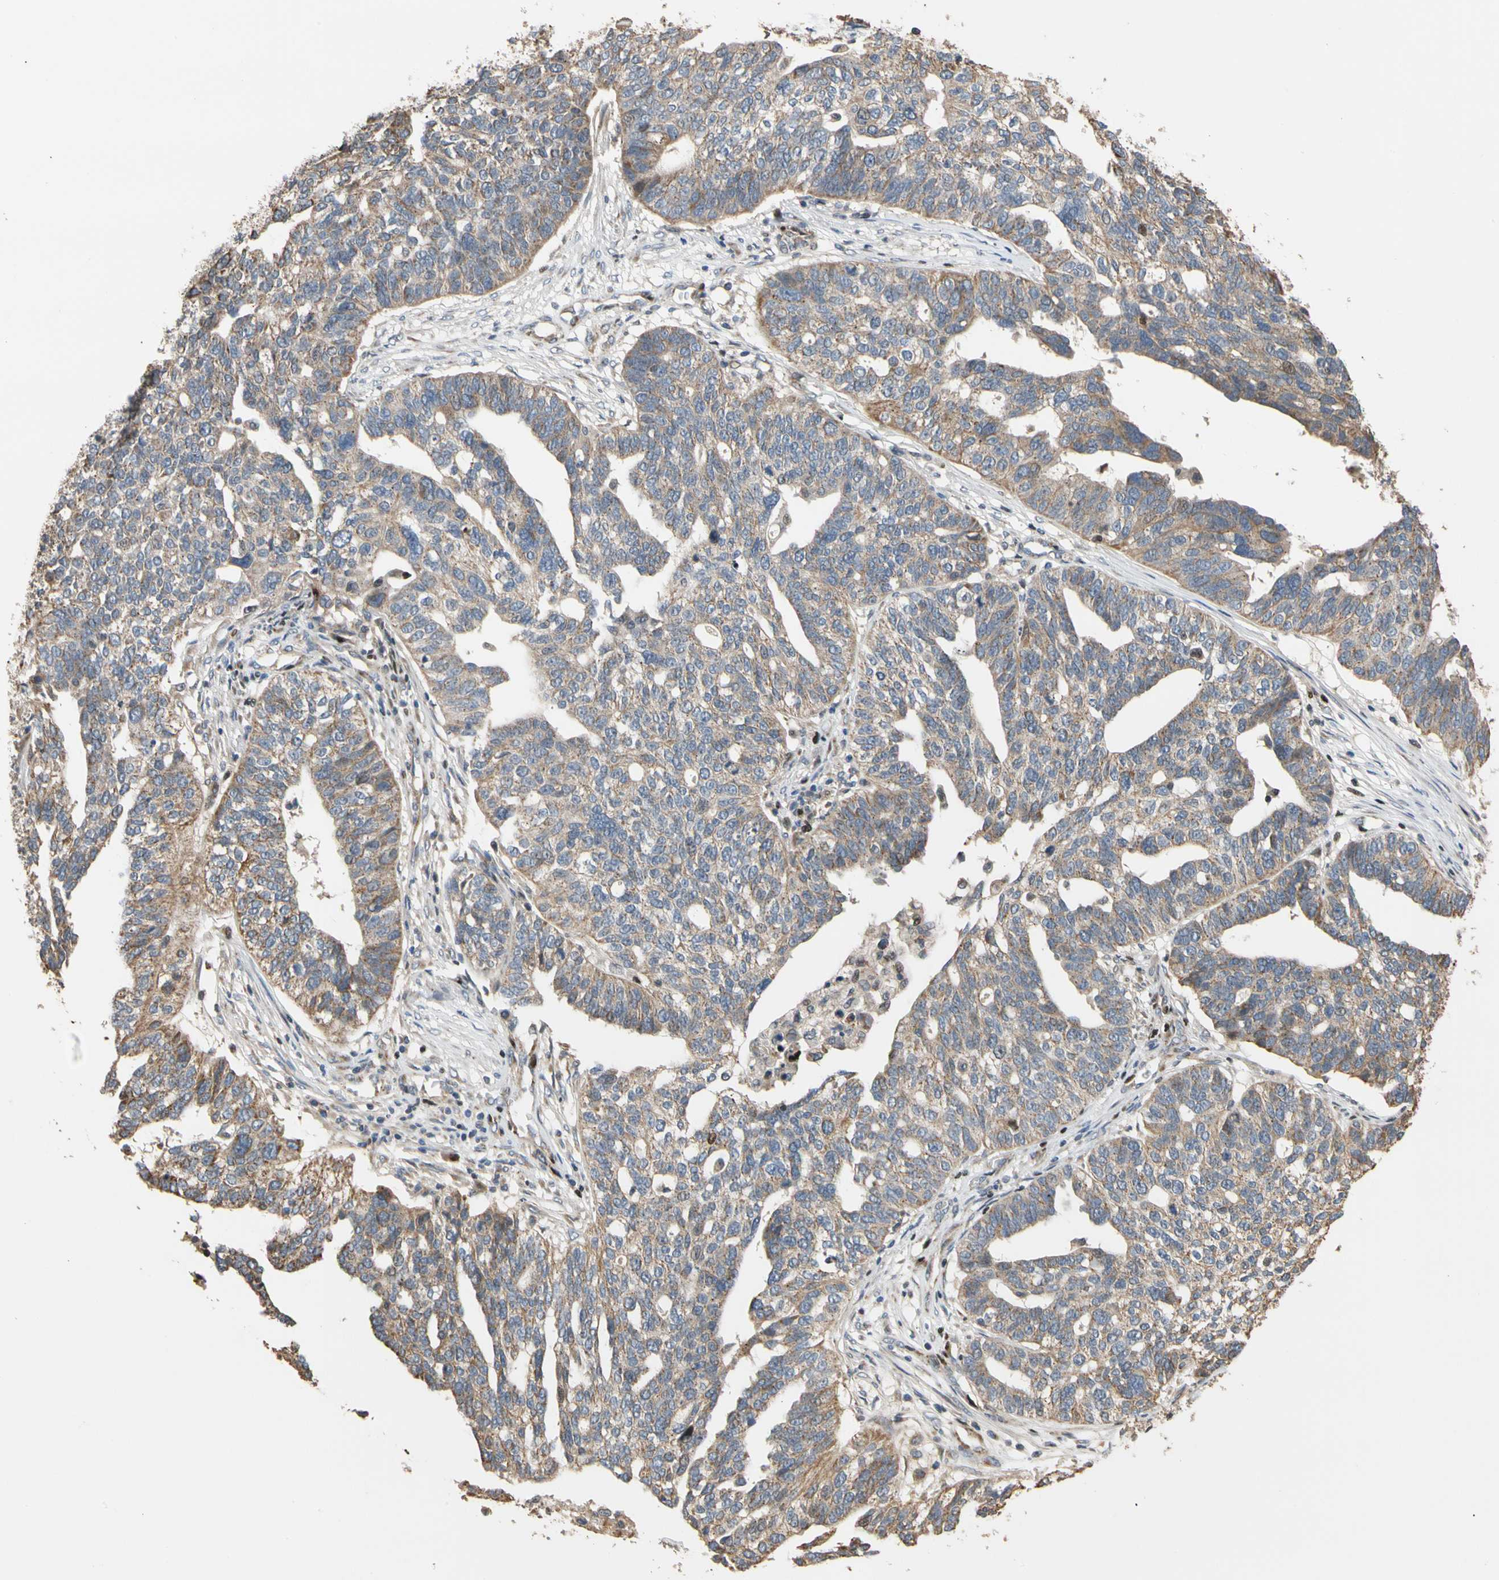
{"staining": {"intensity": "moderate", "quantity": ">75%", "location": "cytoplasmic/membranous"}, "tissue": "ovarian cancer", "cell_type": "Tumor cells", "image_type": "cancer", "snomed": [{"axis": "morphology", "description": "Cystadenocarcinoma, serous, NOS"}, {"axis": "topography", "description": "Ovary"}], "caption": "Immunohistochemical staining of serous cystadenocarcinoma (ovarian) displays medium levels of moderate cytoplasmic/membranous protein expression in about >75% of tumor cells.", "gene": "IP6K2", "patient": {"sex": "female", "age": 59}}